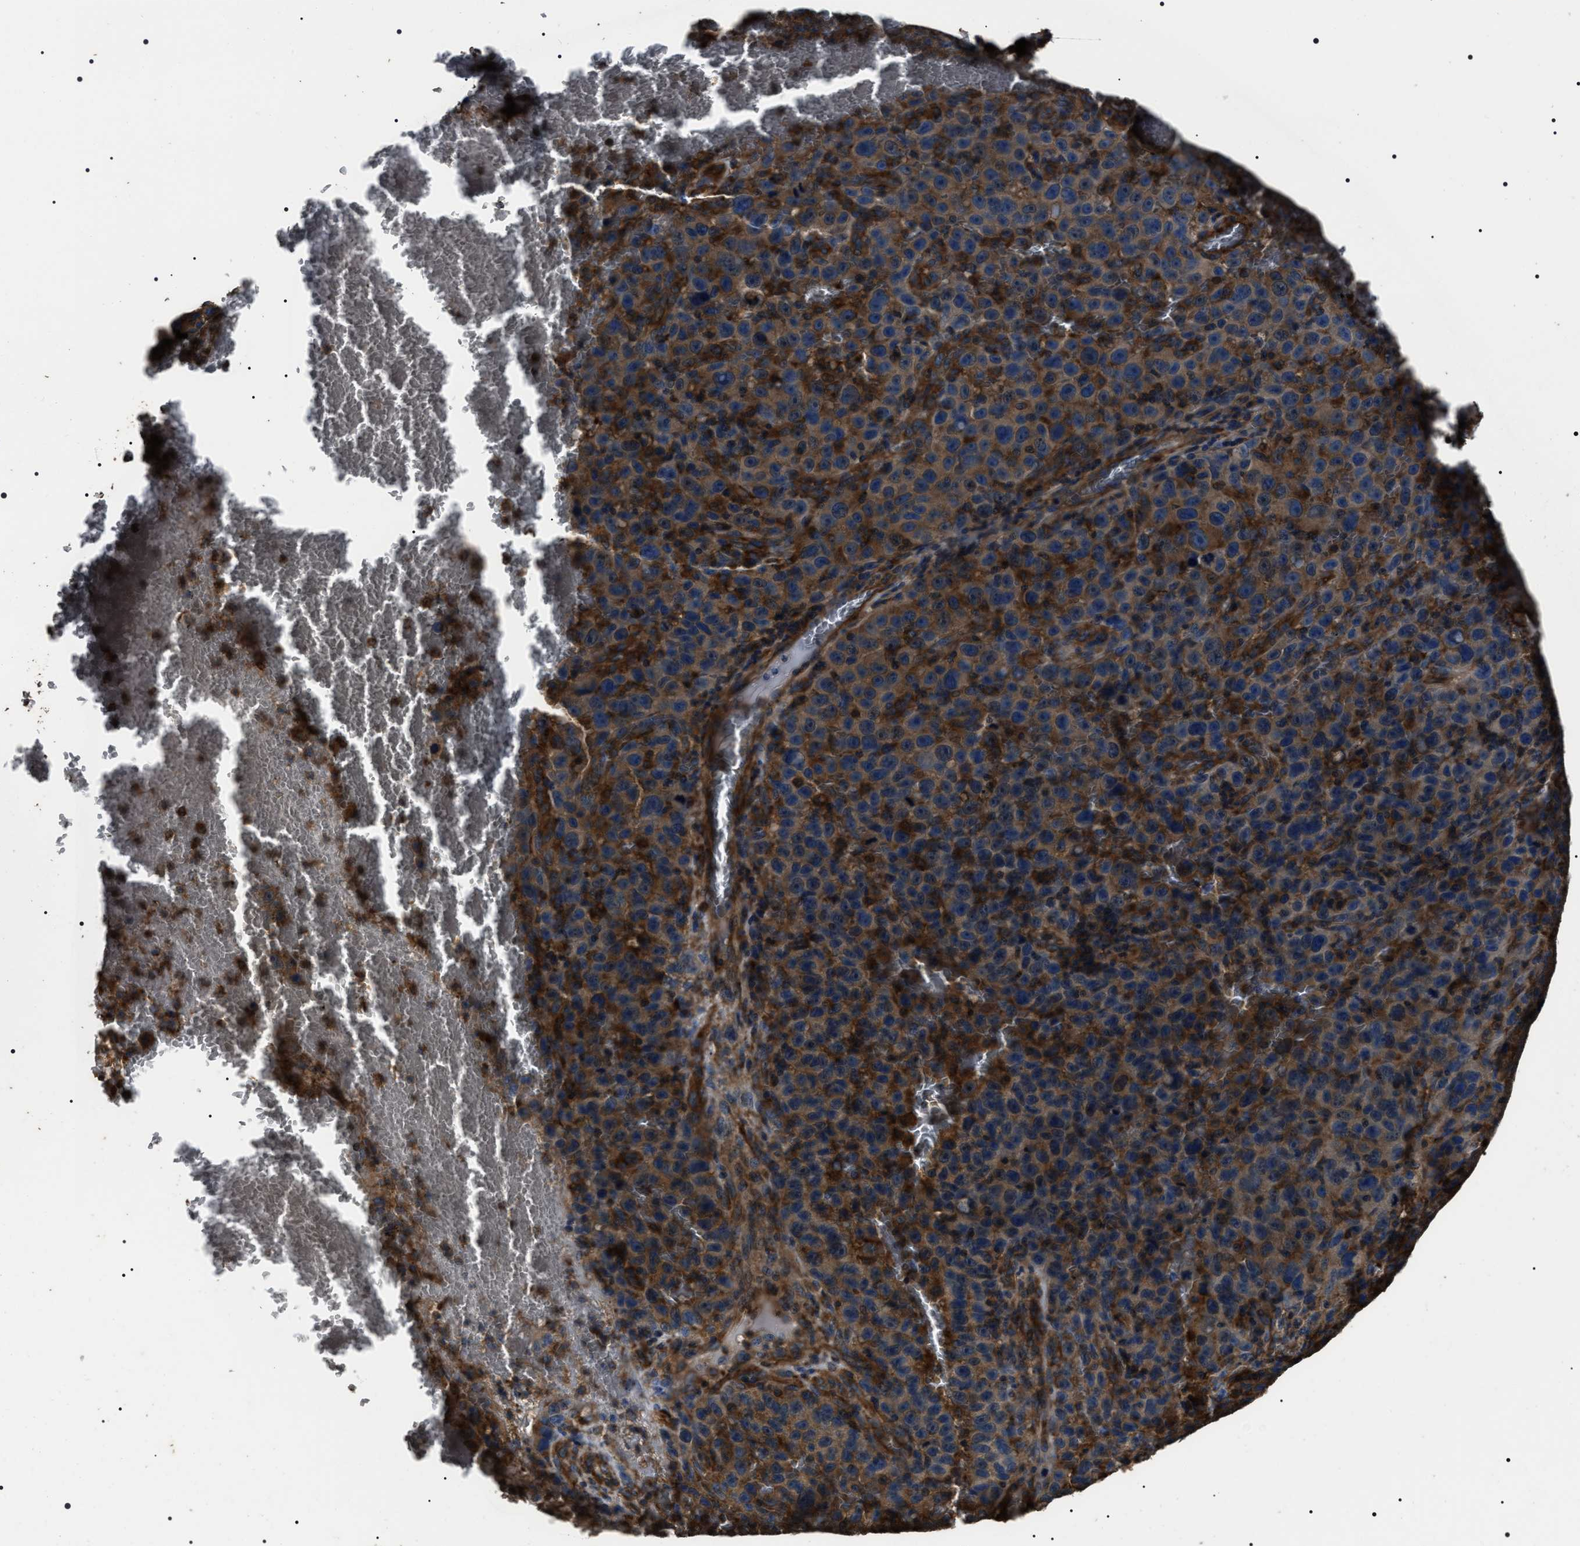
{"staining": {"intensity": "strong", "quantity": ">75%", "location": "cytoplasmic/membranous"}, "tissue": "melanoma", "cell_type": "Tumor cells", "image_type": "cancer", "snomed": [{"axis": "morphology", "description": "Malignant melanoma, NOS"}, {"axis": "topography", "description": "Skin"}], "caption": "IHC micrograph of neoplastic tissue: human malignant melanoma stained using IHC shows high levels of strong protein expression localized specifically in the cytoplasmic/membranous of tumor cells, appearing as a cytoplasmic/membranous brown color.", "gene": "HSCB", "patient": {"sex": "female", "age": 82}}